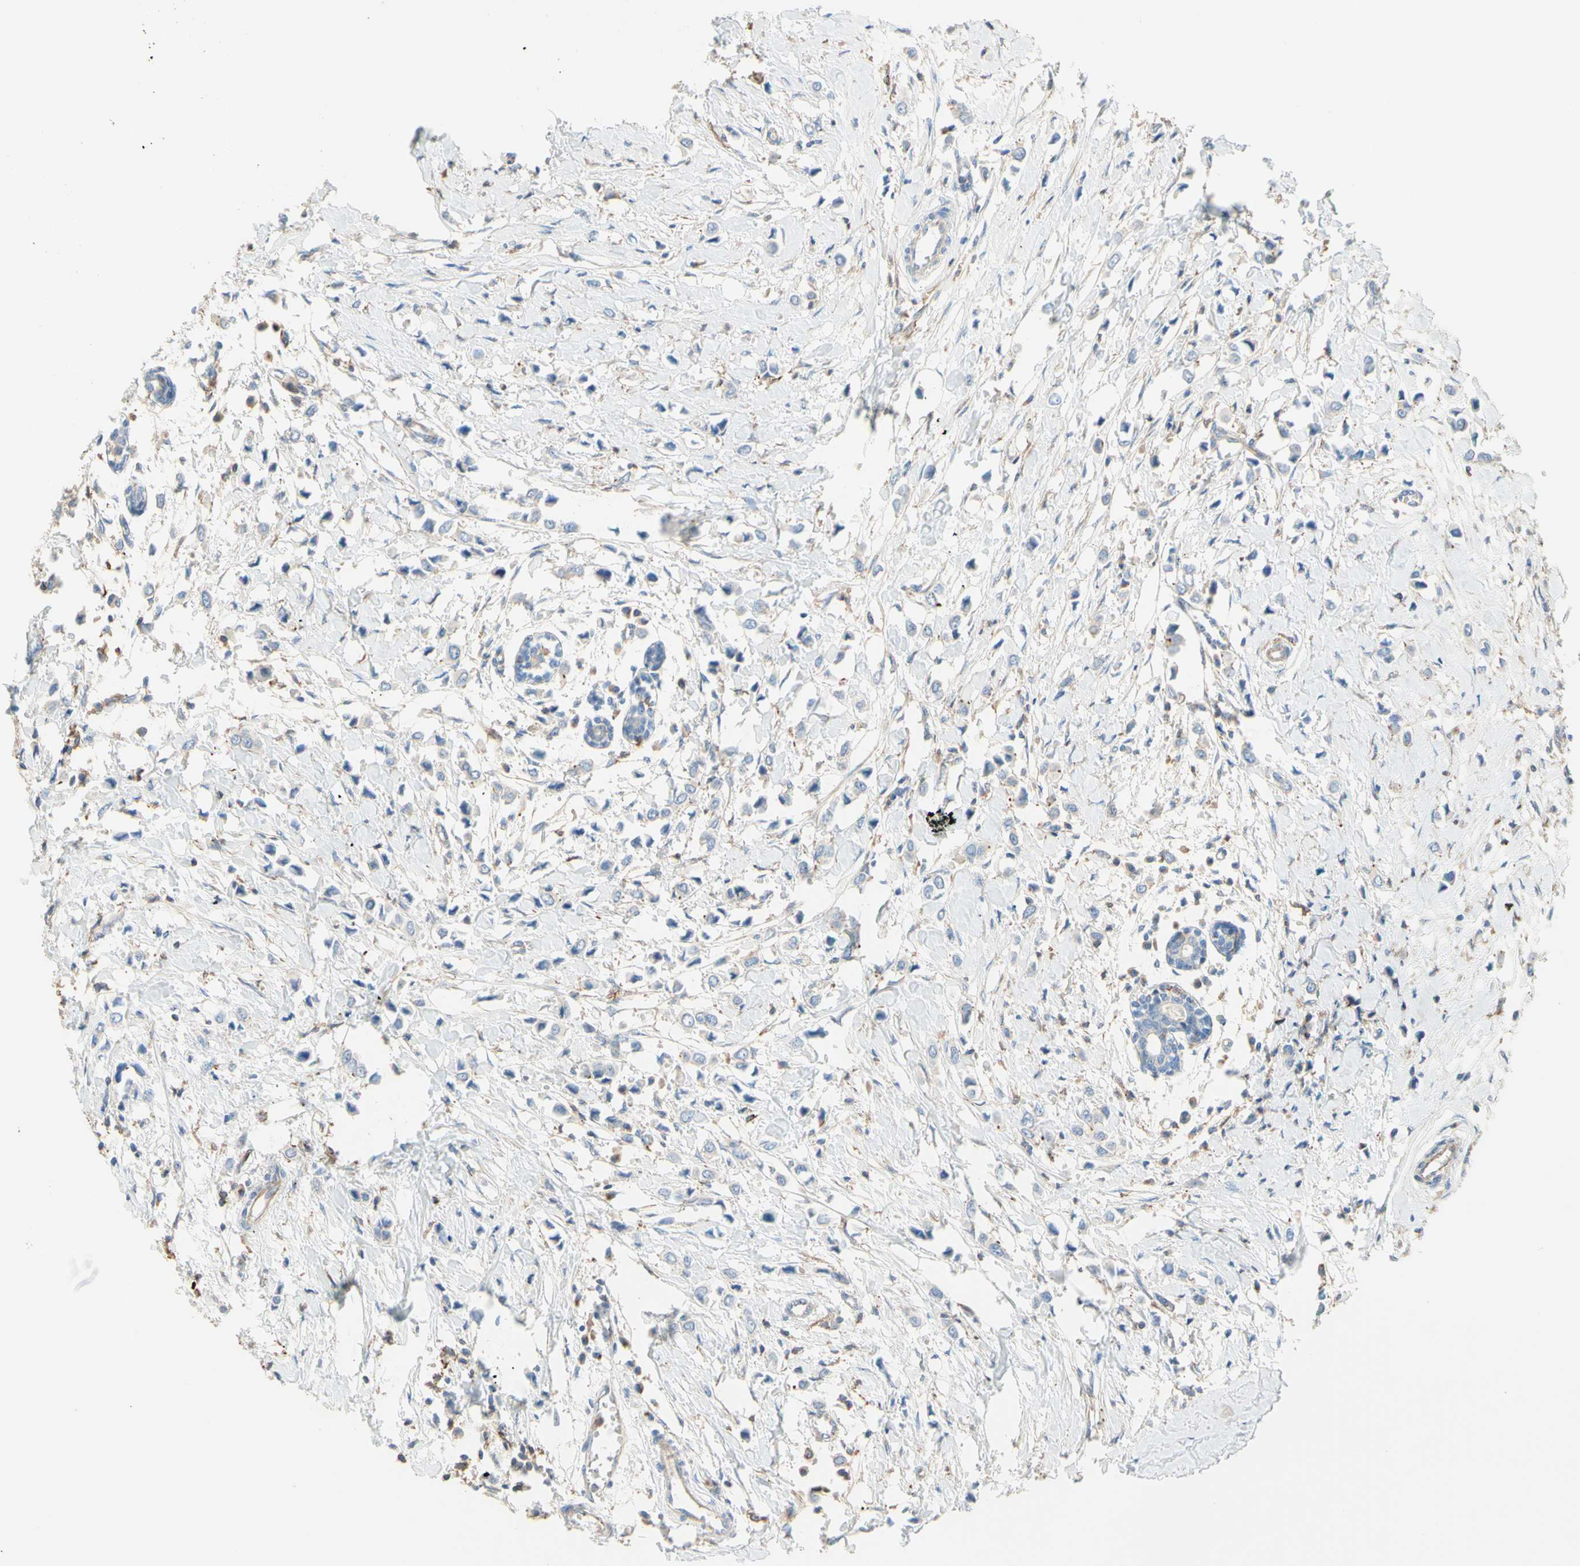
{"staining": {"intensity": "negative", "quantity": "none", "location": "none"}, "tissue": "breast cancer", "cell_type": "Tumor cells", "image_type": "cancer", "snomed": [{"axis": "morphology", "description": "Lobular carcinoma"}, {"axis": "topography", "description": "Breast"}], "caption": "IHC micrograph of neoplastic tissue: lobular carcinoma (breast) stained with DAB (3,3'-diaminobenzidine) shows no significant protein staining in tumor cells.", "gene": "SEMA4C", "patient": {"sex": "female", "age": 51}}